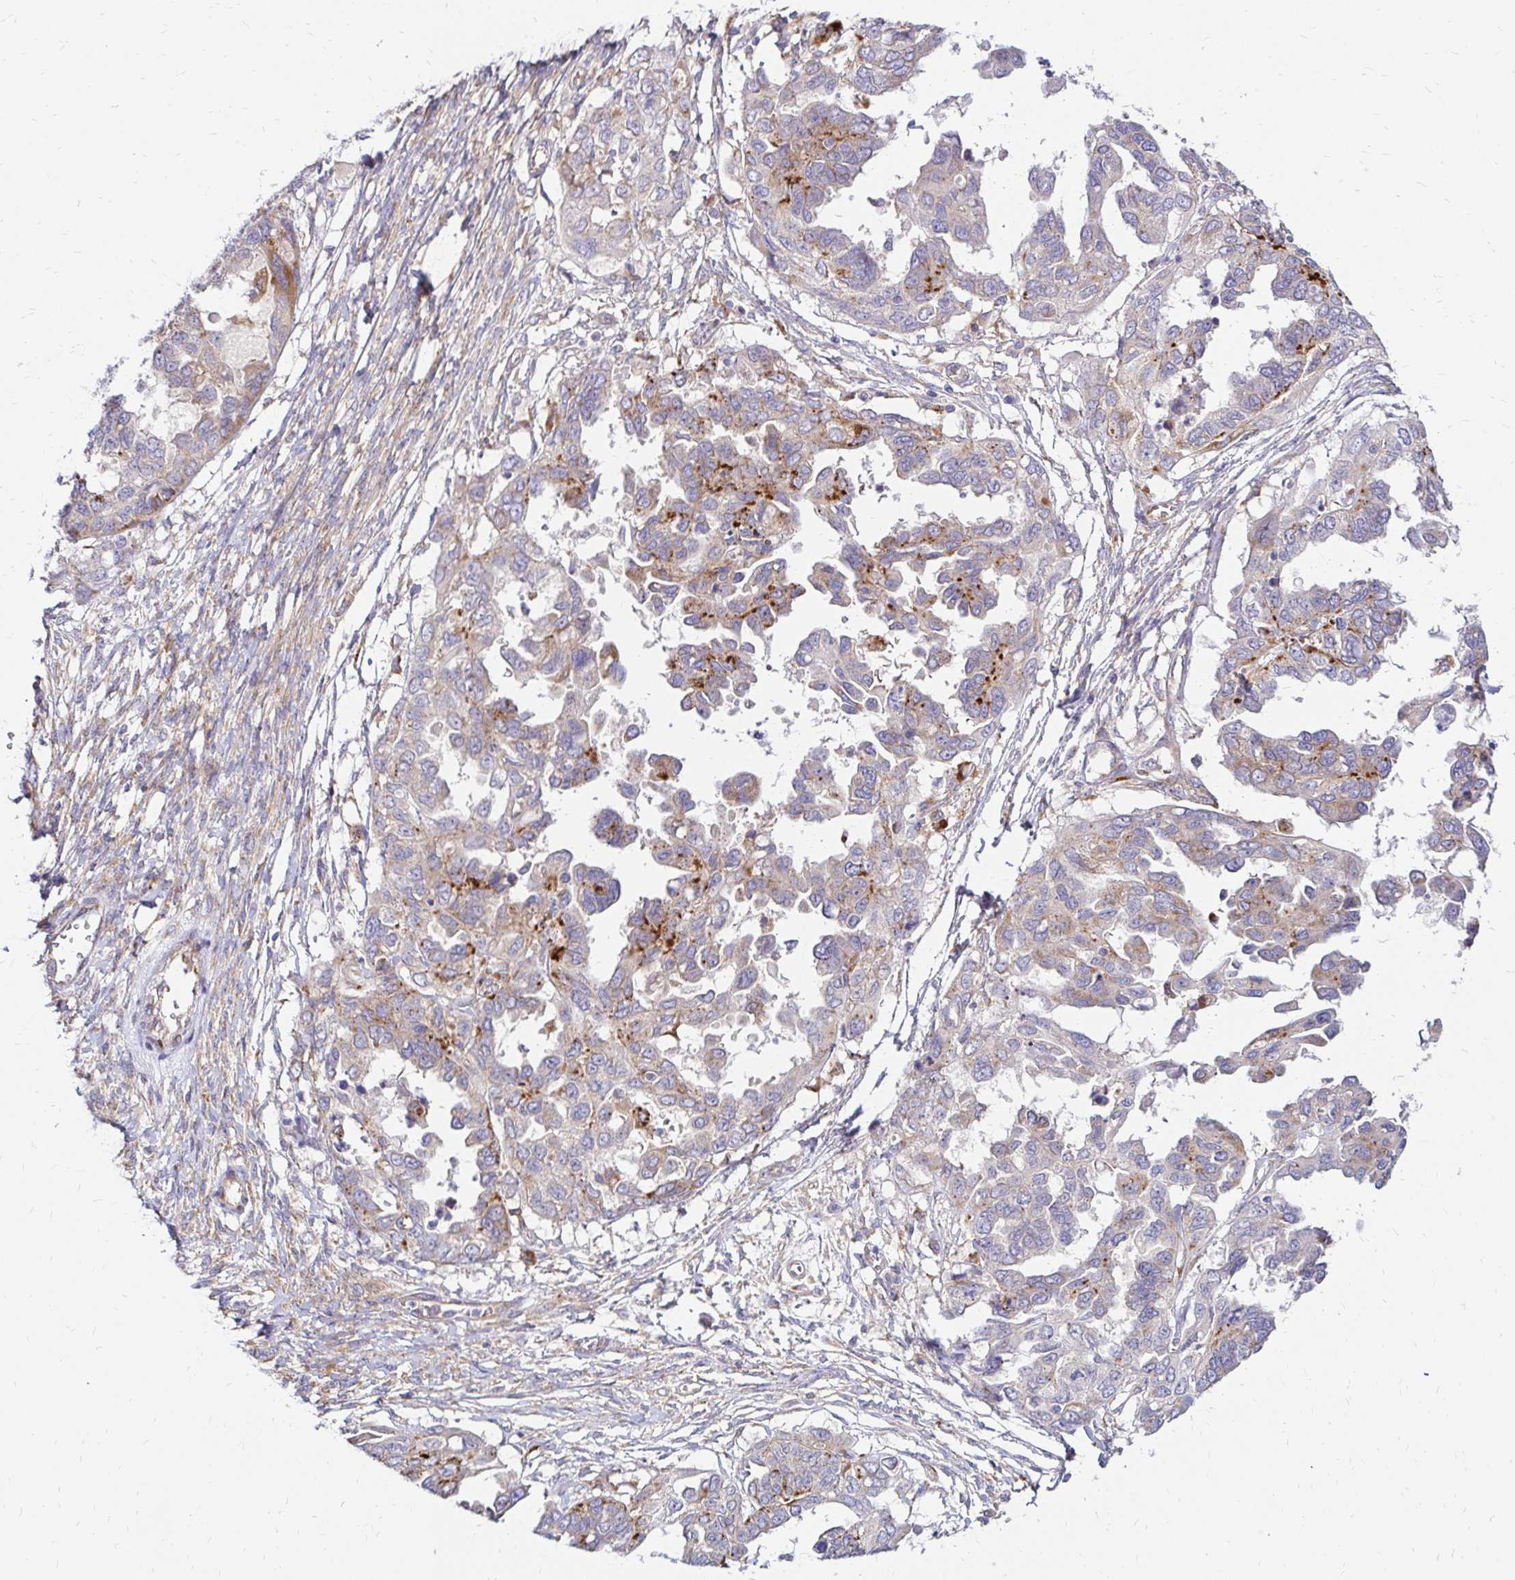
{"staining": {"intensity": "strong", "quantity": "<25%", "location": "cytoplasmic/membranous"}, "tissue": "ovarian cancer", "cell_type": "Tumor cells", "image_type": "cancer", "snomed": [{"axis": "morphology", "description": "Cystadenocarcinoma, serous, NOS"}, {"axis": "topography", "description": "Ovary"}], "caption": "Serous cystadenocarcinoma (ovarian) tissue displays strong cytoplasmic/membranous expression in approximately <25% of tumor cells", "gene": "IDUA", "patient": {"sex": "female", "age": 53}}